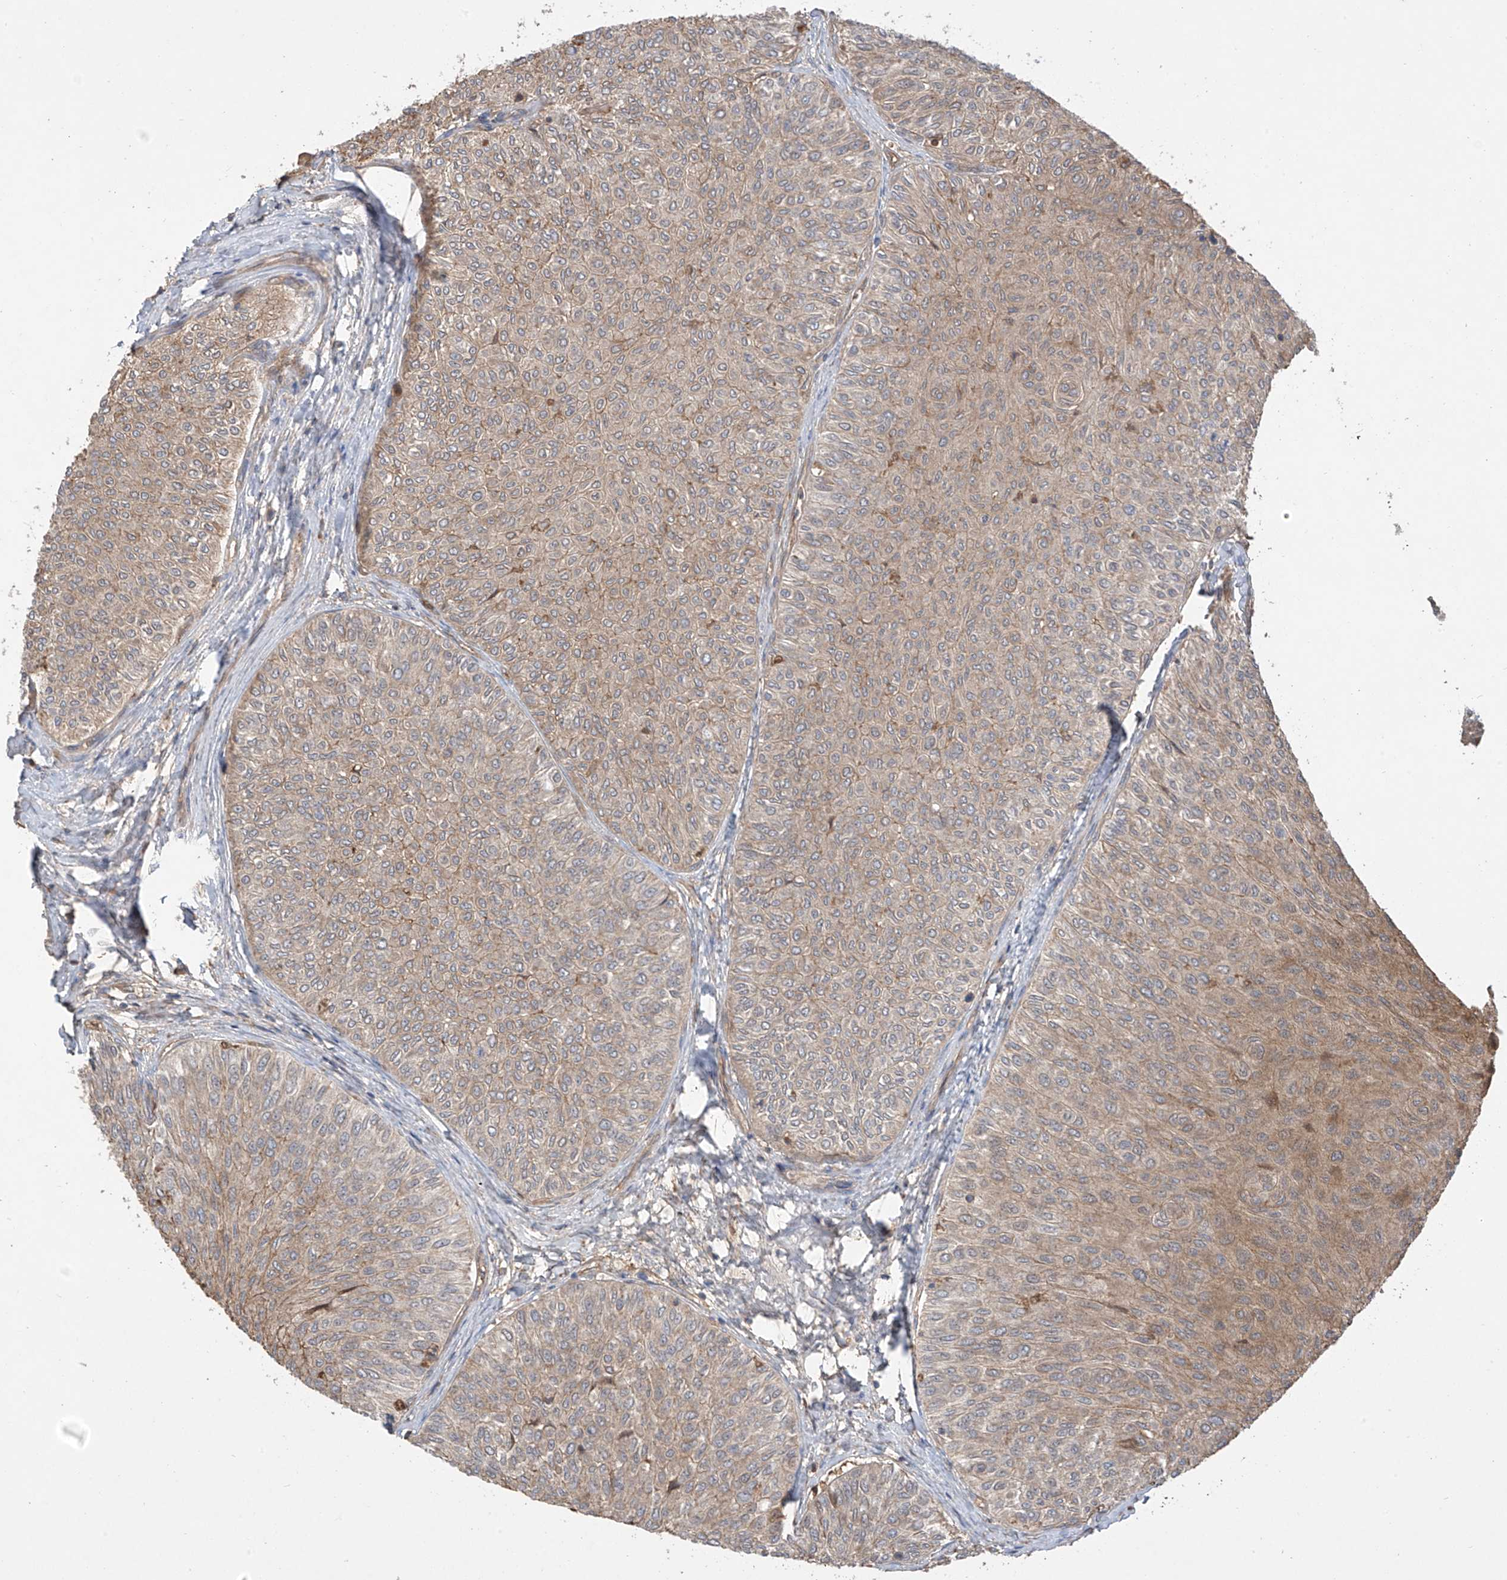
{"staining": {"intensity": "moderate", "quantity": "25%-75%", "location": "cytoplasmic/membranous"}, "tissue": "urothelial cancer", "cell_type": "Tumor cells", "image_type": "cancer", "snomed": [{"axis": "morphology", "description": "Urothelial carcinoma, Low grade"}, {"axis": "topography", "description": "Urinary bladder"}], "caption": "Immunohistochemical staining of human urothelial cancer demonstrates medium levels of moderate cytoplasmic/membranous protein staining in about 25%-75% of tumor cells.", "gene": "CACNA2D4", "patient": {"sex": "male", "age": 78}}